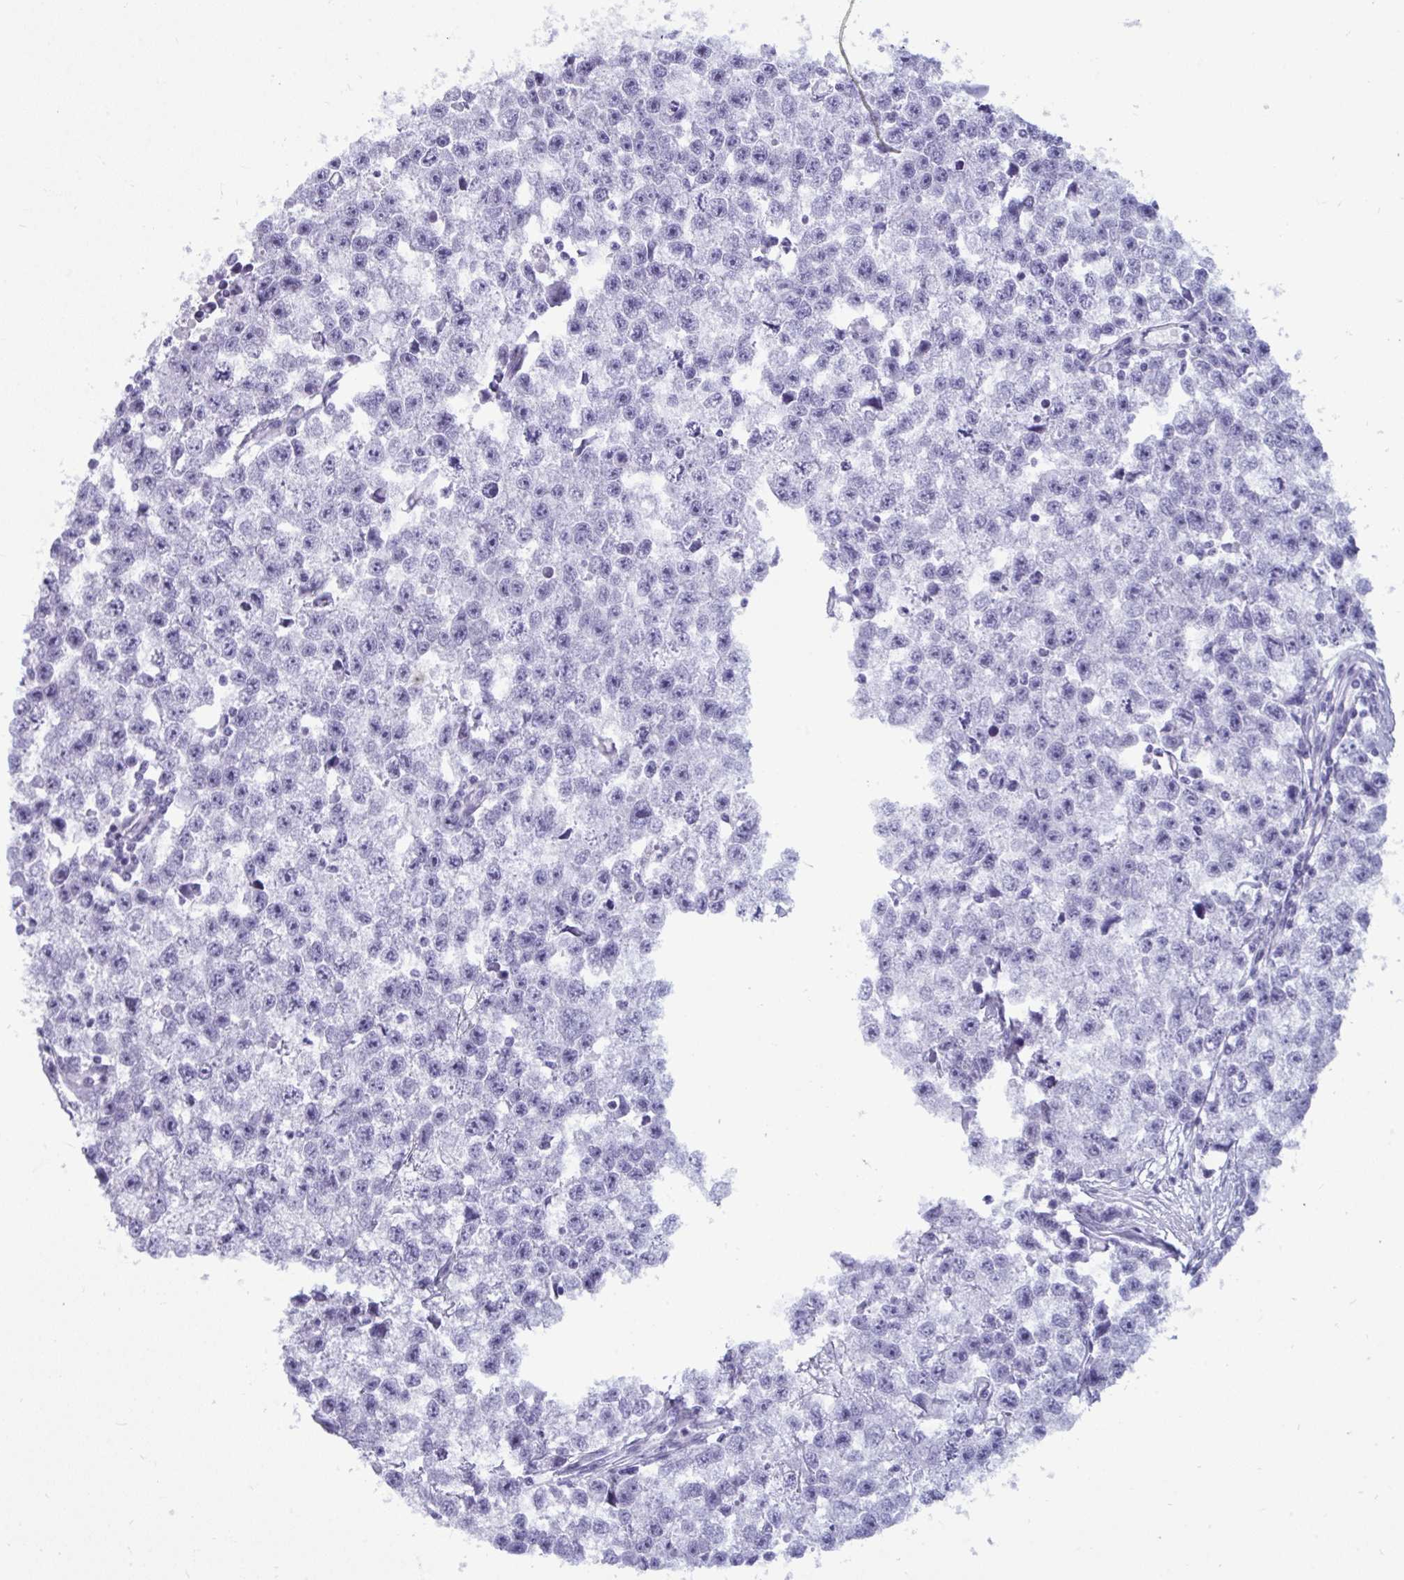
{"staining": {"intensity": "negative", "quantity": "none", "location": "none"}, "tissue": "testis cancer", "cell_type": "Tumor cells", "image_type": "cancer", "snomed": [{"axis": "morphology", "description": "Seminoma, NOS"}, {"axis": "topography", "description": "Testis"}], "caption": "Testis cancer was stained to show a protein in brown. There is no significant positivity in tumor cells.", "gene": "ANKRD60", "patient": {"sex": "male", "age": 26}}